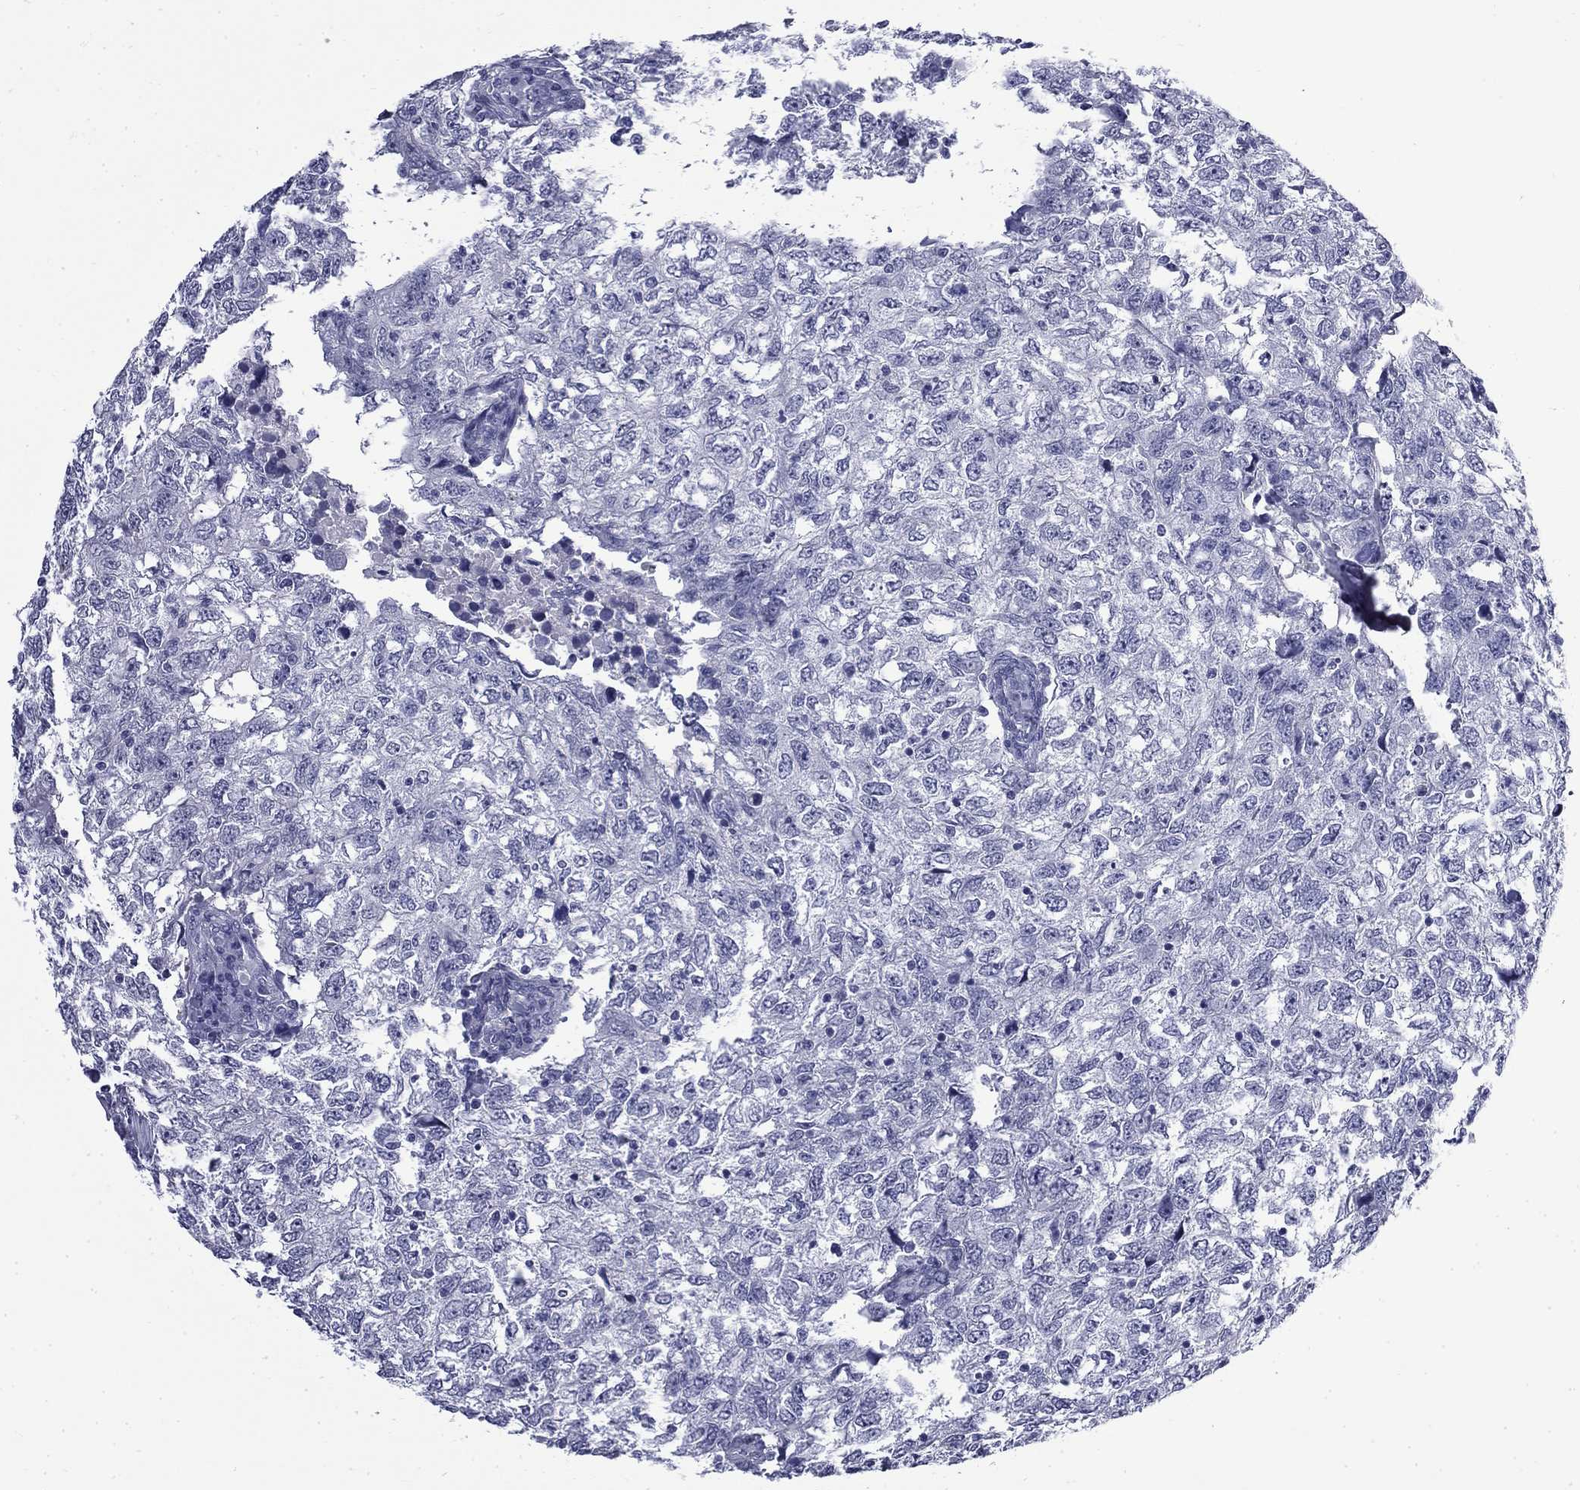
{"staining": {"intensity": "negative", "quantity": "none", "location": "none"}, "tissue": "breast cancer", "cell_type": "Tumor cells", "image_type": "cancer", "snomed": [{"axis": "morphology", "description": "Duct carcinoma"}, {"axis": "topography", "description": "Breast"}], "caption": "The photomicrograph shows no staining of tumor cells in breast infiltrating ductal carcinoma.", "gene": "MGARP", "patient": {"sex": "female", "age": 30}}